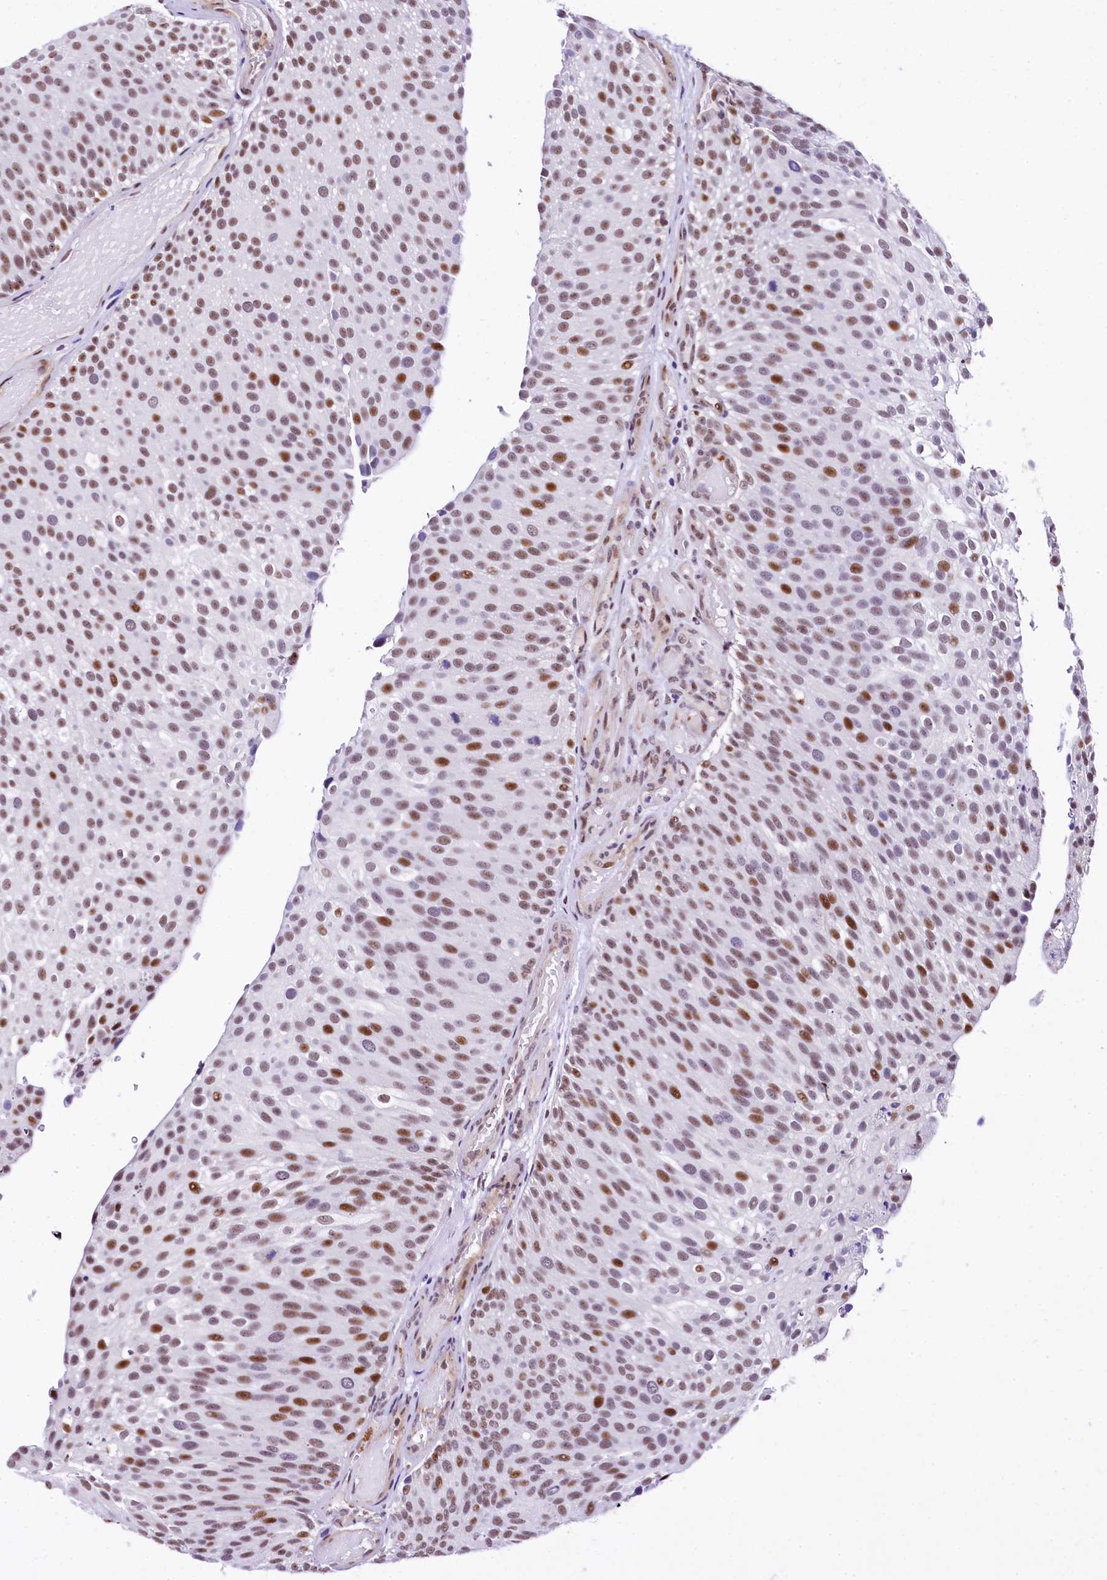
{"staining": {"intensity": "moderate", "quantity": ">75%", "location": "nuclear"}, "tissue": "urothelial cancer", "cell_type": "Tumor cells", "image_type": "cancer", "snomed": [{"axis": "morphology", "description": "Urothelial carcinoma, Low grade"}, {"axis": "topography", "description": "Urinary bladder"}], "caption": "Human low-grade urothelial carcinoma stained with a protein marker demonstrates moderate staining in tumor cells.", "gene": "SAMD10", "patient": {"sex": "male", "age": 78}}